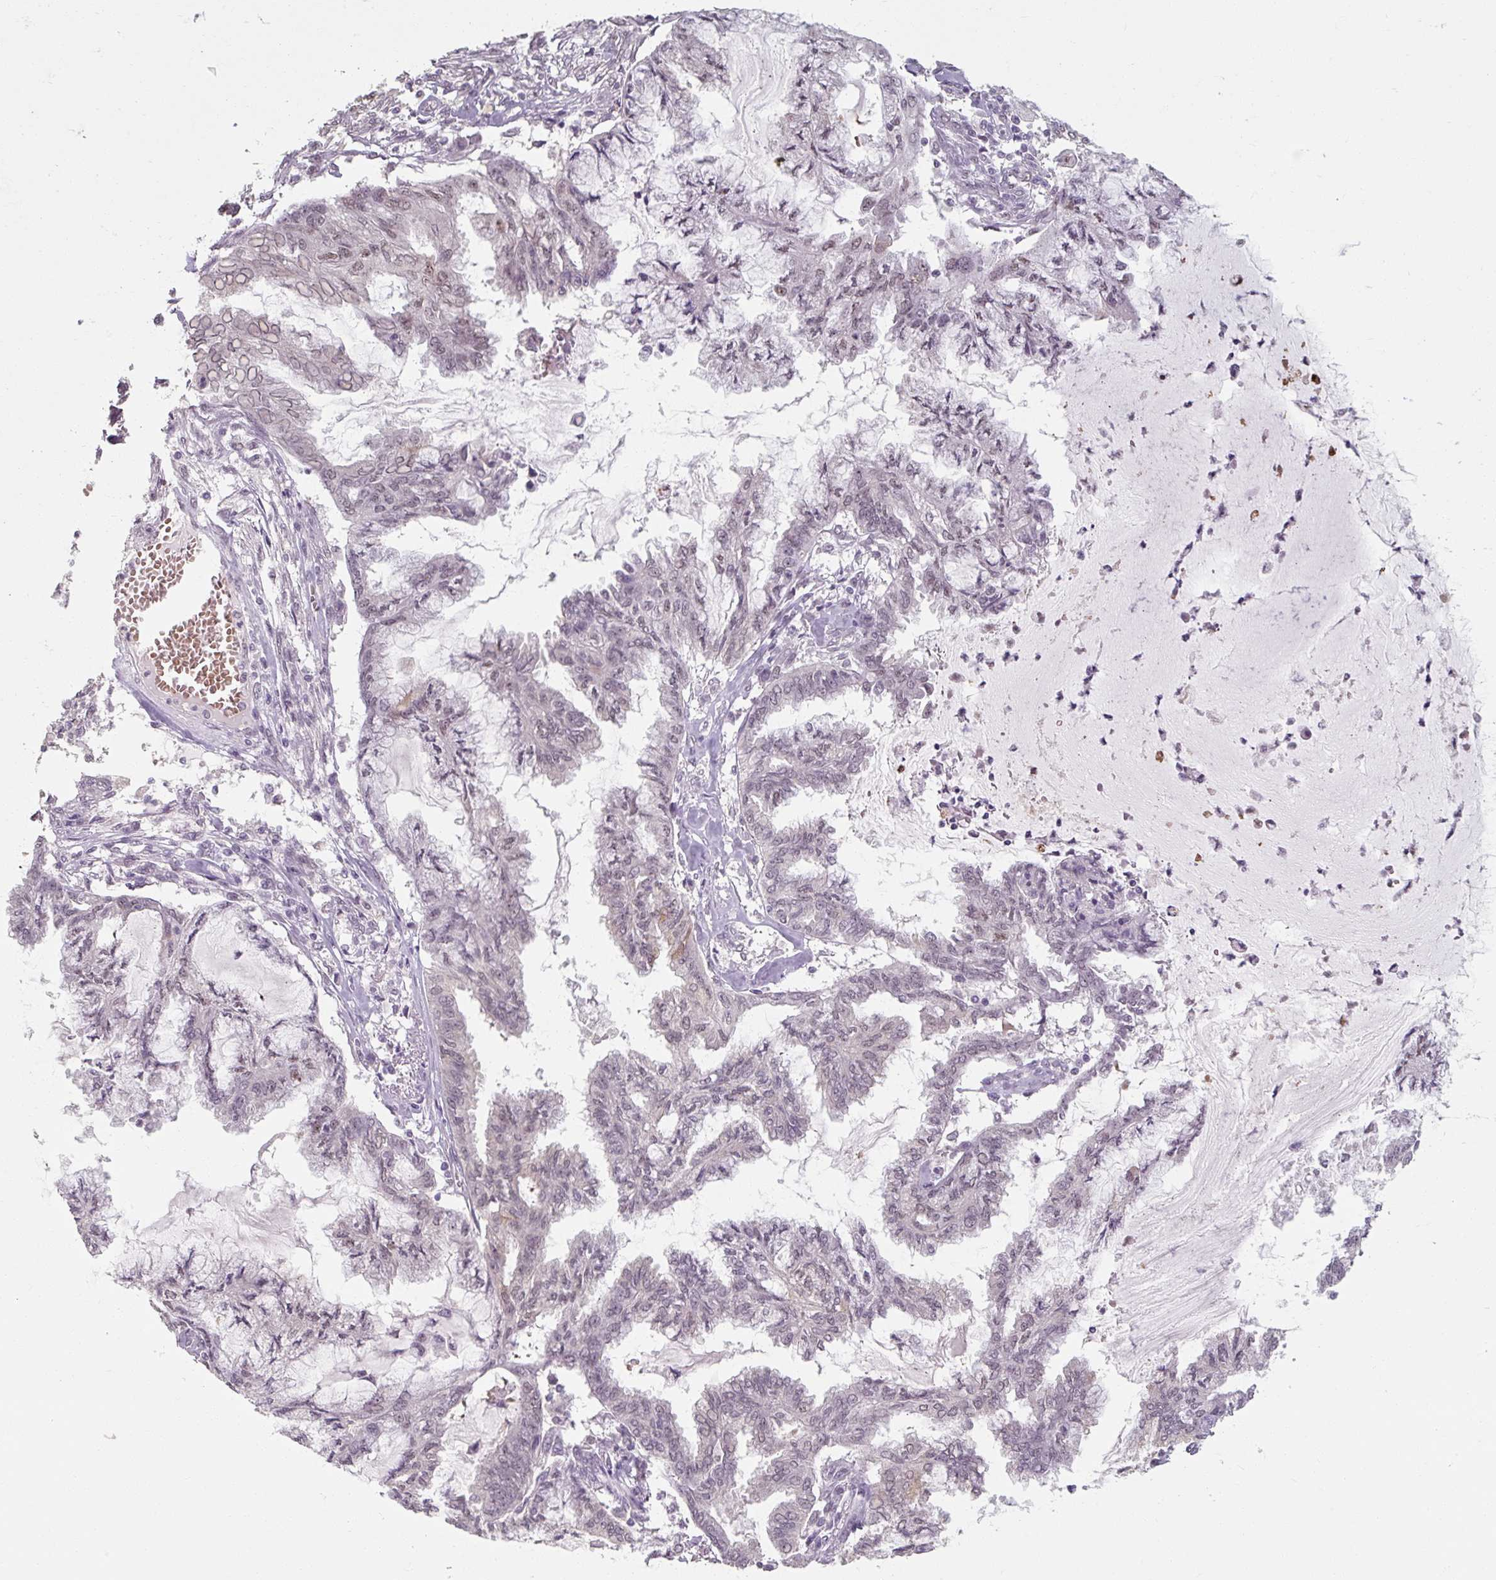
{"staining": {"intensity": "weak", "quantity": "<25%", "location": "nuclear"}, "tissue": "endometrial cancer", "cell_type": "Tumor cells", "image_type": "cancer", "snomed": [{"axis": "morphology", "description": "Adenocarcinoma, NOS"}, {"axis": "topography", "description": "Endometrium"}], "caption": "The immunohistochemistry histopathology image has no significant positivity in tumor cells of endometrial cancer tissue.", "gene": "ZFTRAF1", "patient": {"sex": "female", "age": 86}}